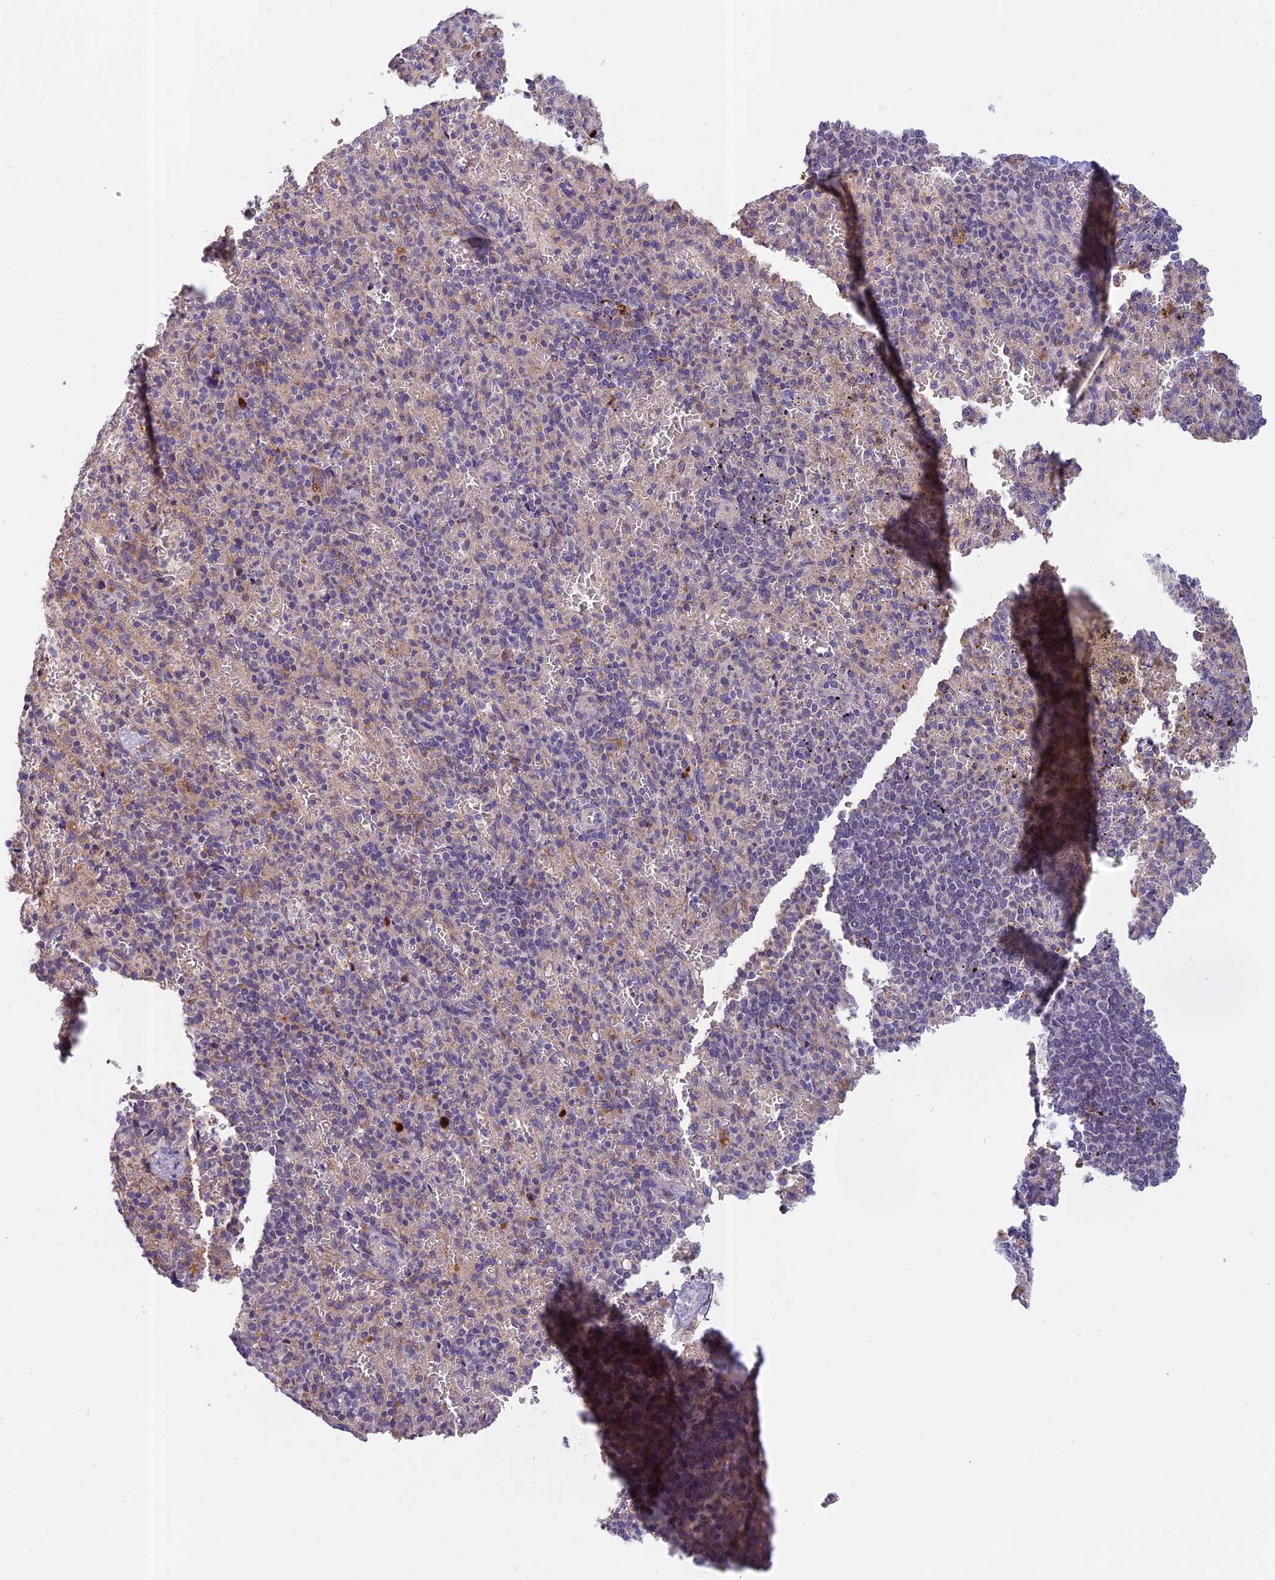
{"staining": {"intensity": "weak", "quantity": "<25%", "location": "cytoplasmic/membranous"}, "tissue": "spleen", "cell_type": "Cells in red pulp", "image_type": "normal", "snomed": [{"axis": "morphology", "description": "Normal tissue, NOS"}, {"axis": "topography", "description": "Spleen"}], "caption": "Human spleen stained for a protein using immunohistochemistry reveals no positivity in cells in red pulp.", "gene": "SEMA7A", "patient": {"sex": "female", "age": 74}}